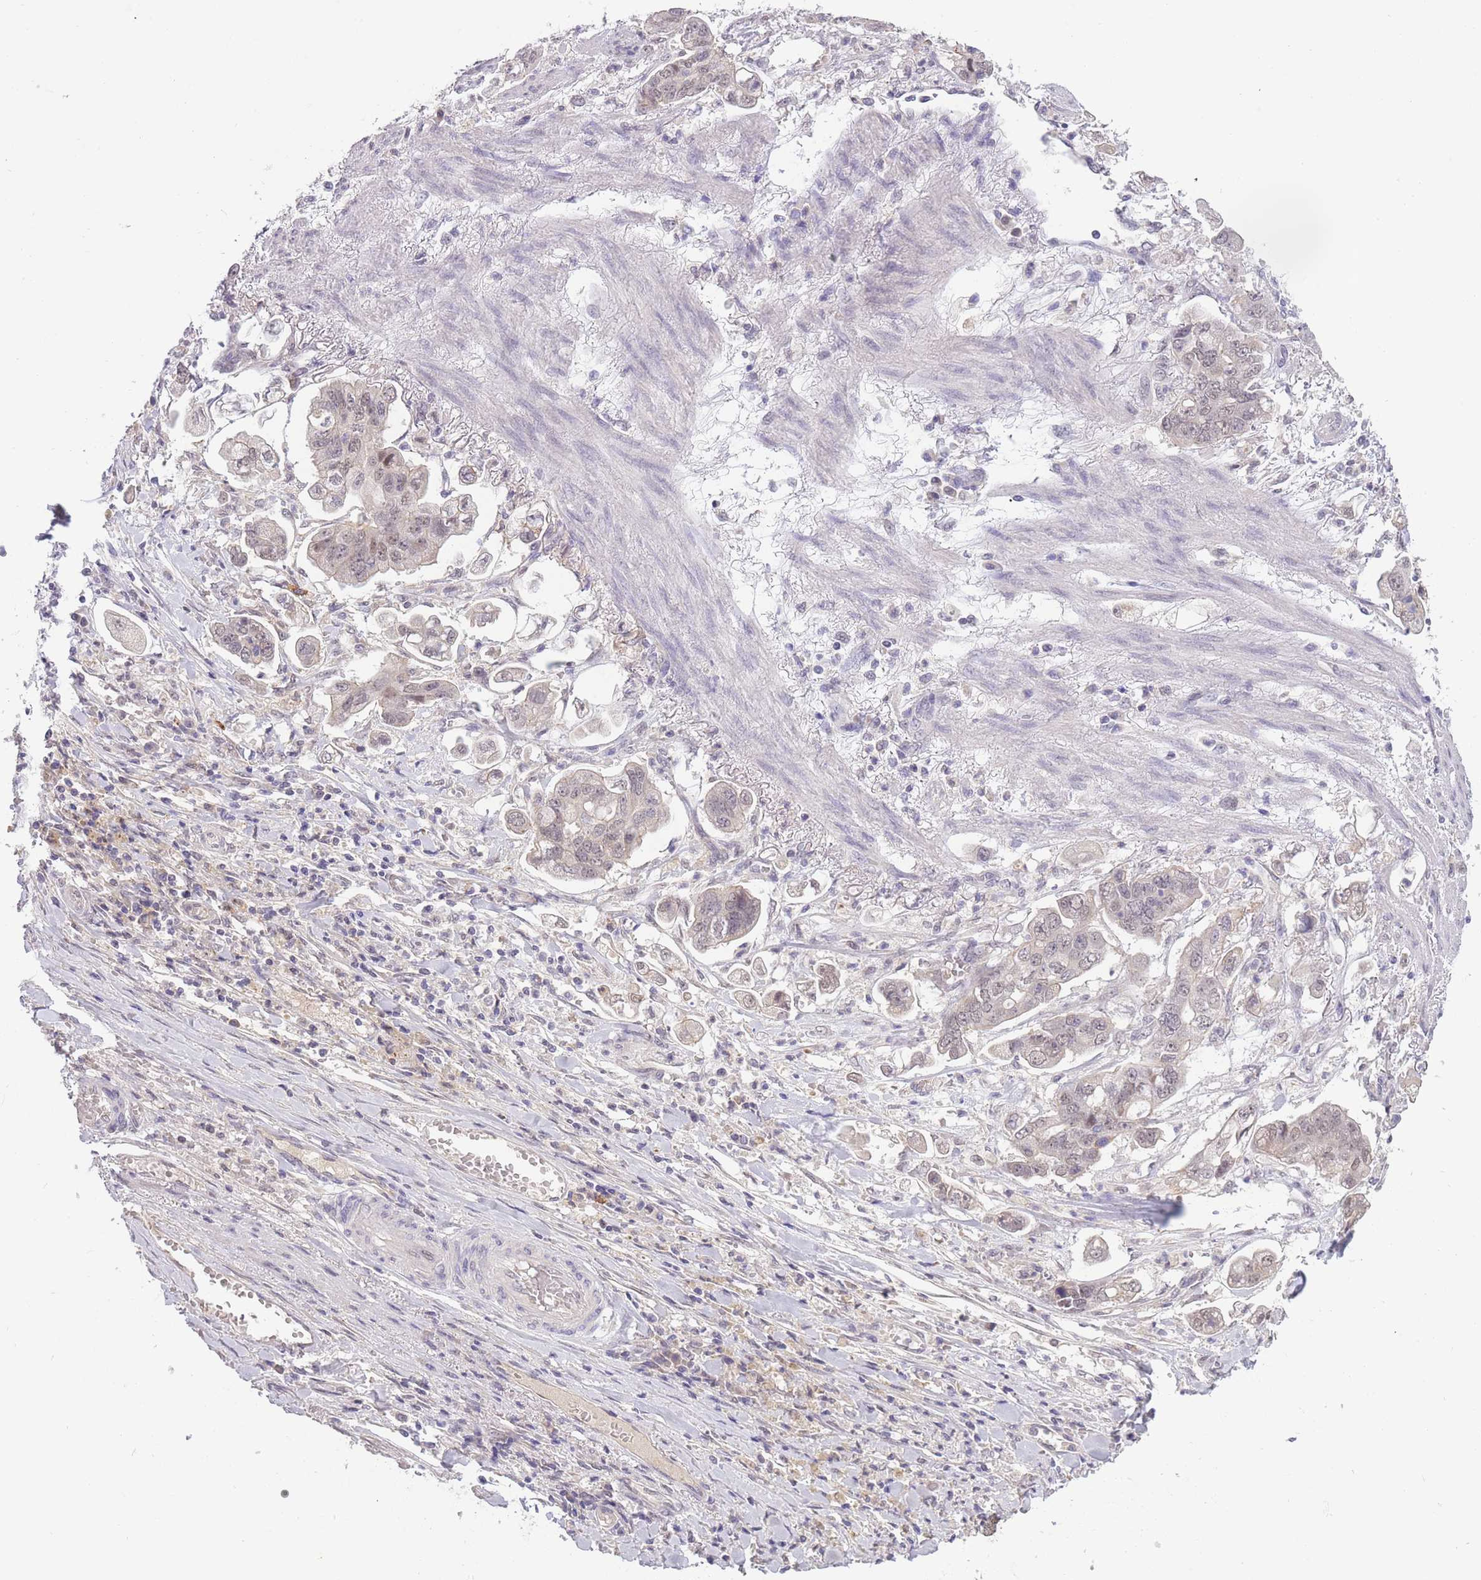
{"staining": {"intensity": "weak", "quantity": "25%-75%", "location": "nuclear"}, "tissue": "stomach cancer", "cell_type": "Tumor cells", "image_type": "cancer", "snomed": [{"axis": "morphology", "description": "Adenocarcinoma, NOS"}, {"axis": "topography", "description": "Stomach"}], "caption": "Weak nuclear expression for a protein is identified in about 25%-75% of tumor cells of stomach cancer using IHC.", "gene": "GOLGA6L25", "patient": {"sex": "male", "age": 62}}